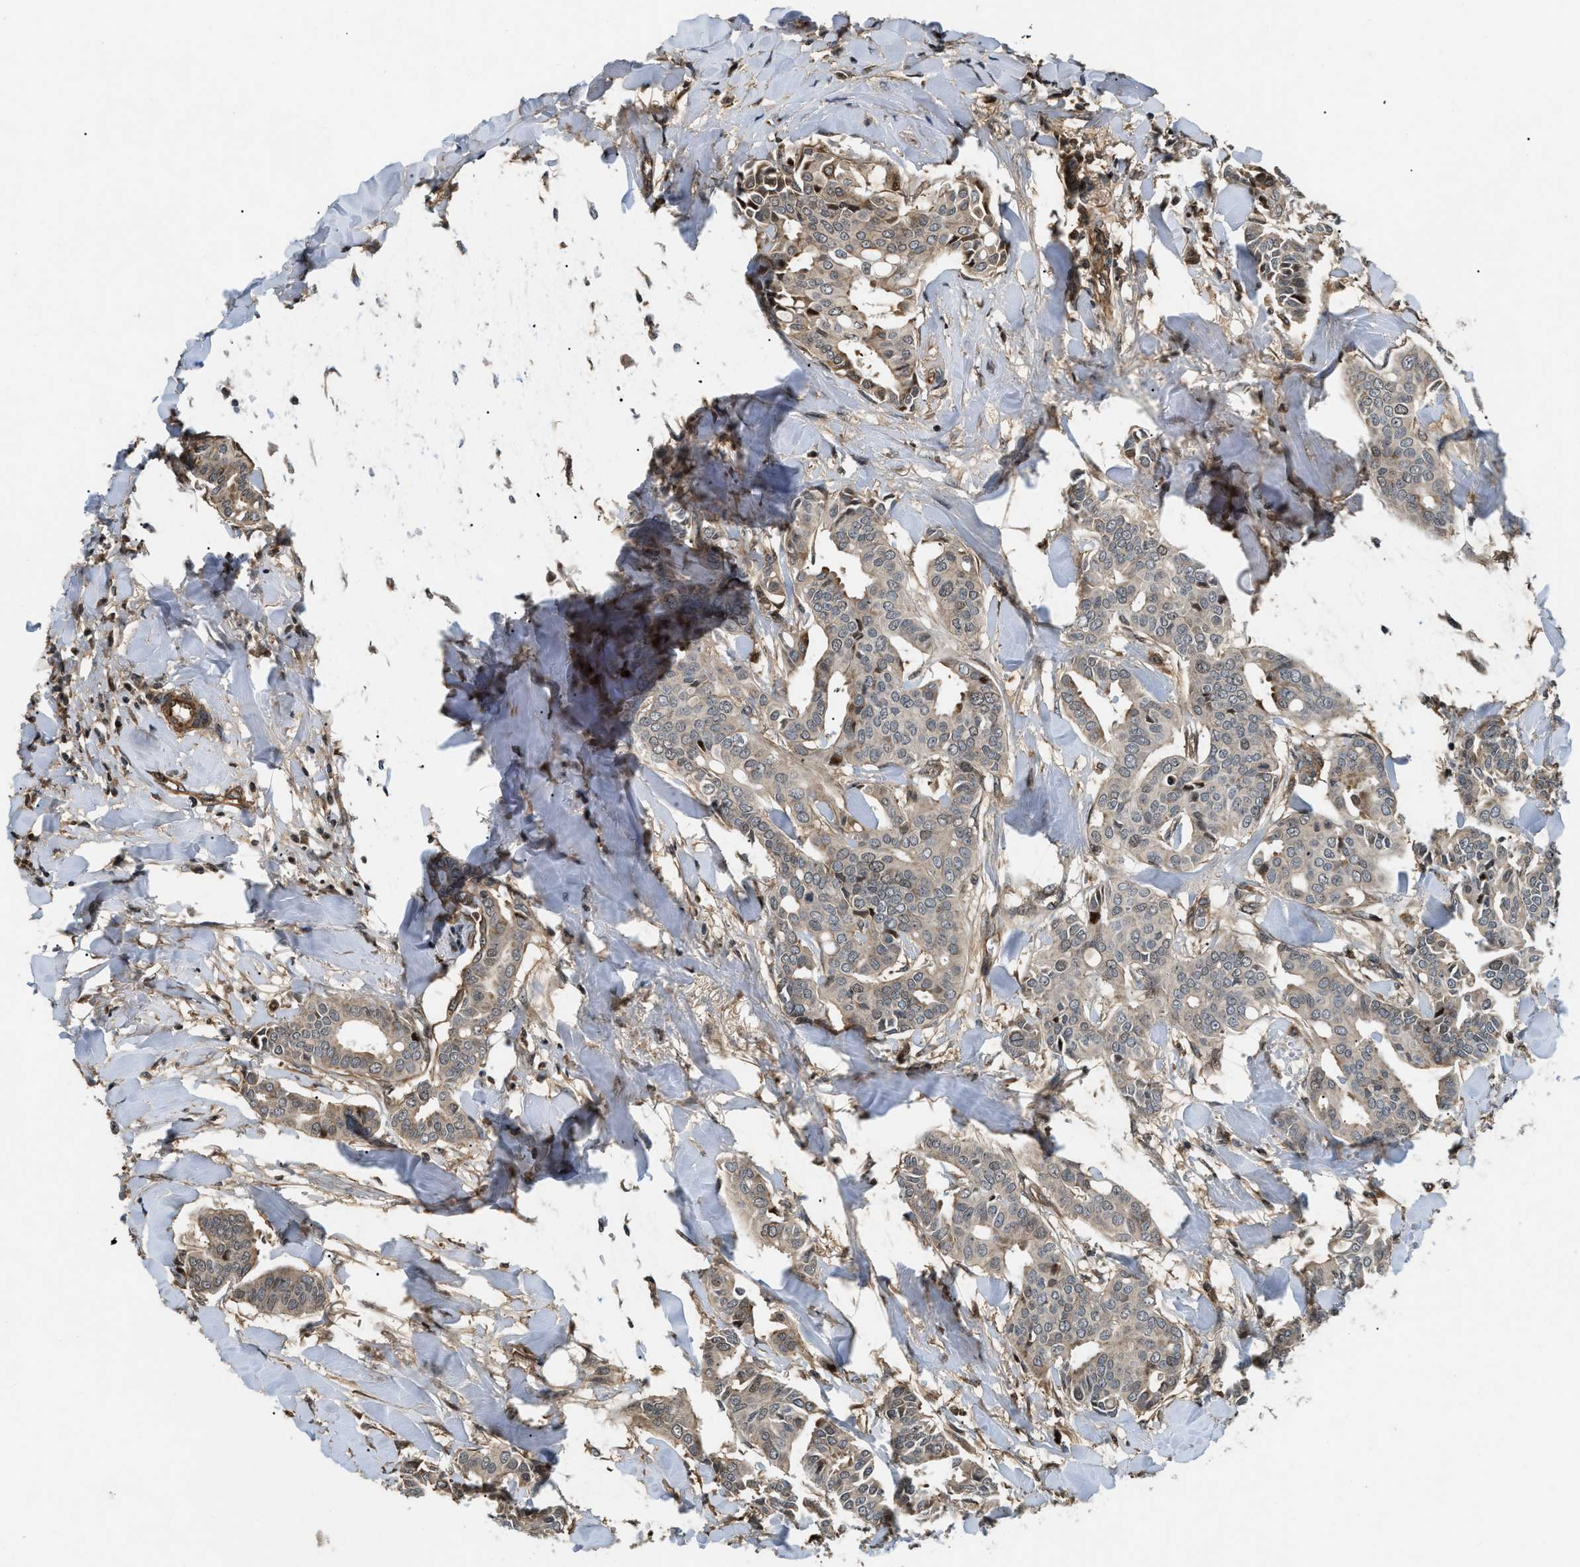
{"staining": {"intensity": "weak", "quantity": "<25%", "location": "cytoplasmic/membranous"}, "tissue": "head and neck cancer", "cell_type": "Tumor cells", "image_type": "cancer", "snomed": [{"axis": "morphology", "description": "Adenocarcinoma, NOS"}, {"axis": "topography", "description": "Salivary gland"}, {"axis": "topography", "description": "Head-Neck"}], "caption": "The histopathology image reveals no staining of tumor cells in head and neck cancer (adenocarcinoma).", "gene": "LTA4H", "patient": {"sex": "female", "age": 59}}